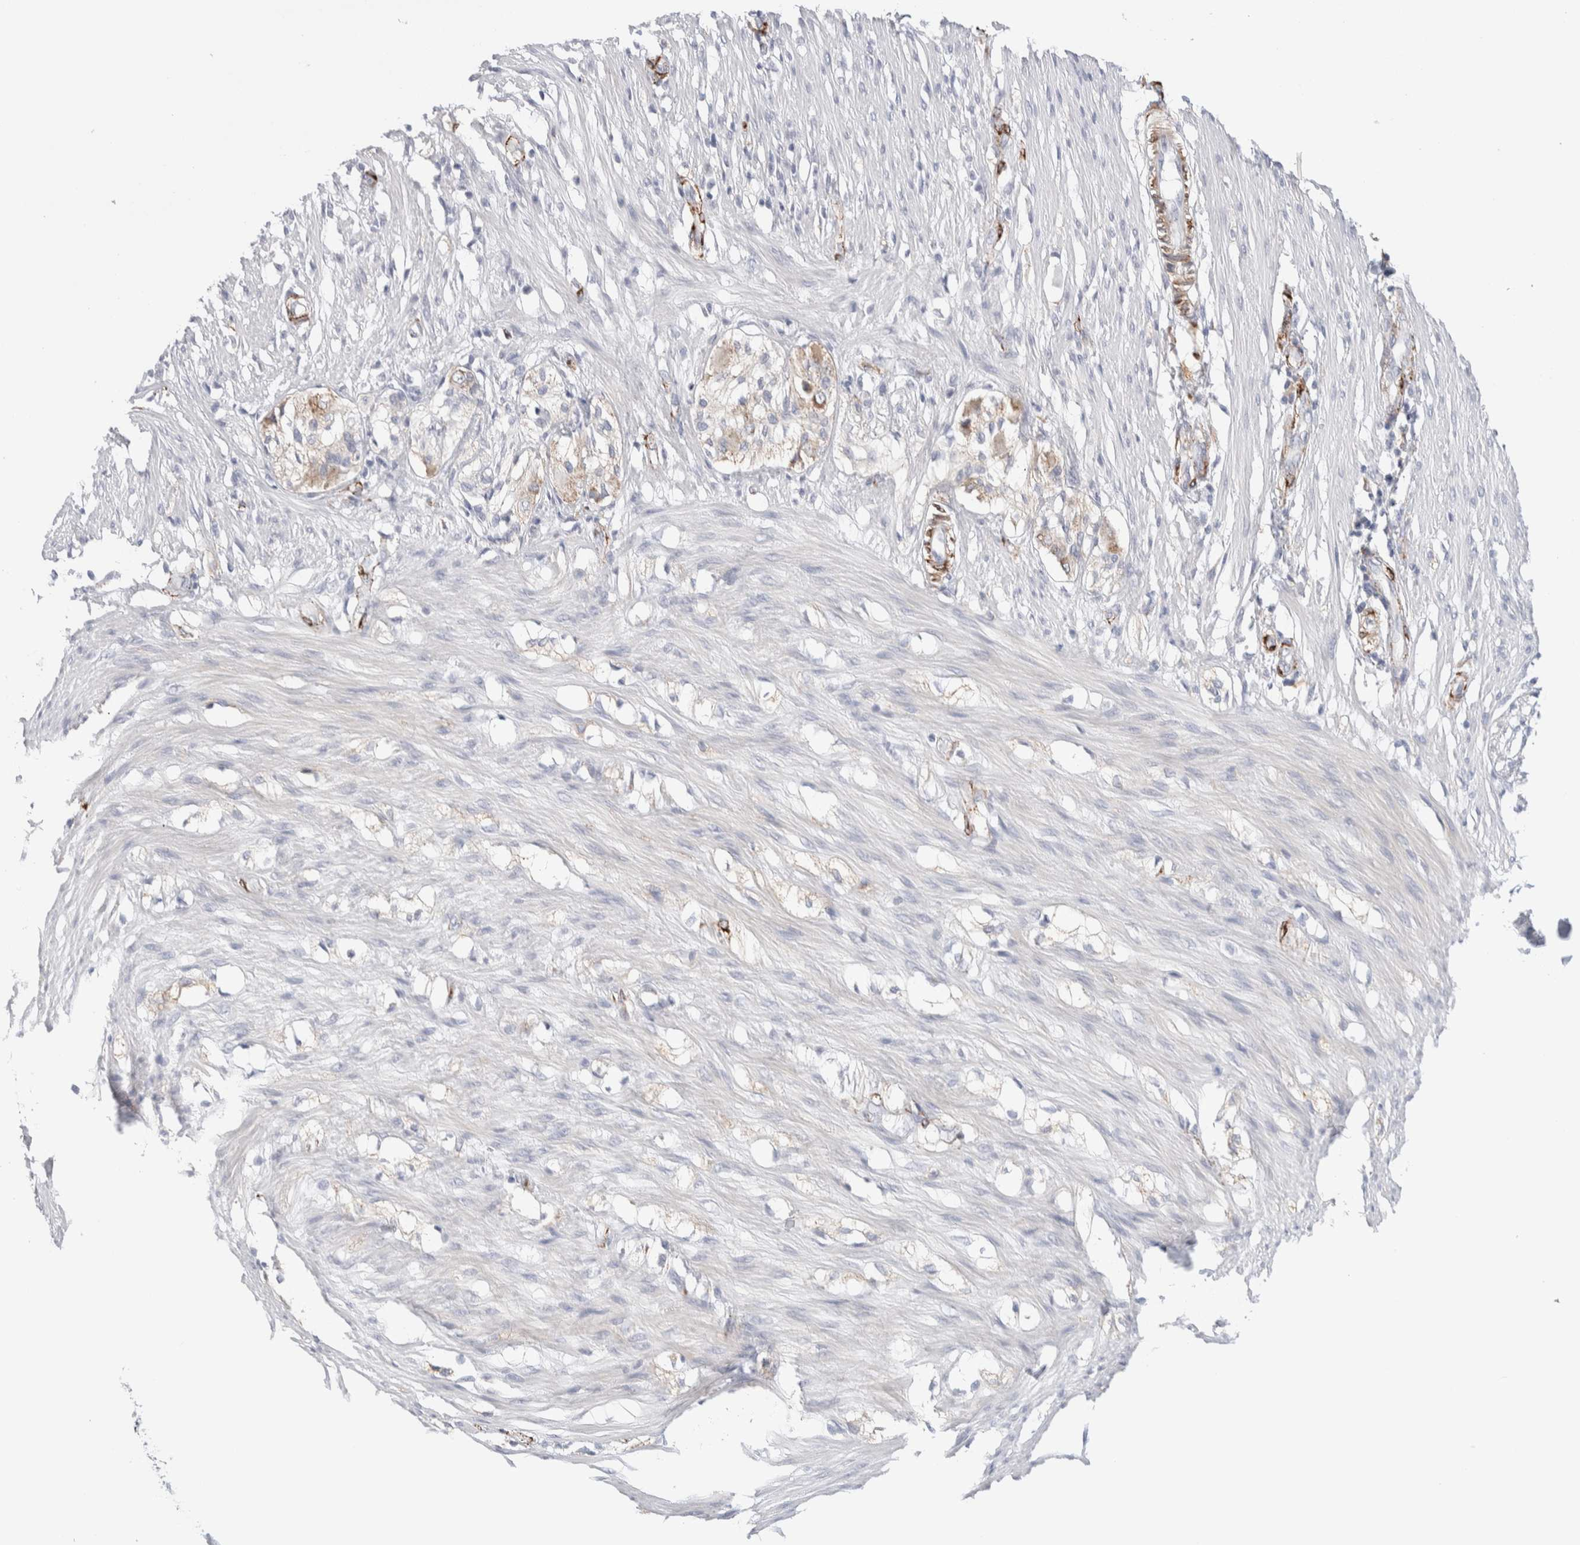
{"staining": {"intensity": "negative", "quantity": "none", "location": "none"}, "tissue": "smooth muscle", "cell_type": "Smooth muscle cells", "image_type": "normal", "snomed": [{"axis": "morphology", "description": "Normal tissue, NOS"}, {"axis": "morphology", "description": "Adenocarcinoma, NOS"}, {"axis": "topography", "description": "Smooth muscle"}, {"axis": "topography", "description": "Colon"}], "caption": "Immunohistochemistry of normal human smooth muscle demonstrates no positivity in smooth muscle cells. (DAB (3,3'-diaminobenzidine) immunohistochemistry with hematoxylin counter stain).", "gene": "SEPTIN4", "patient": {"sex": "male", "age": 14}}